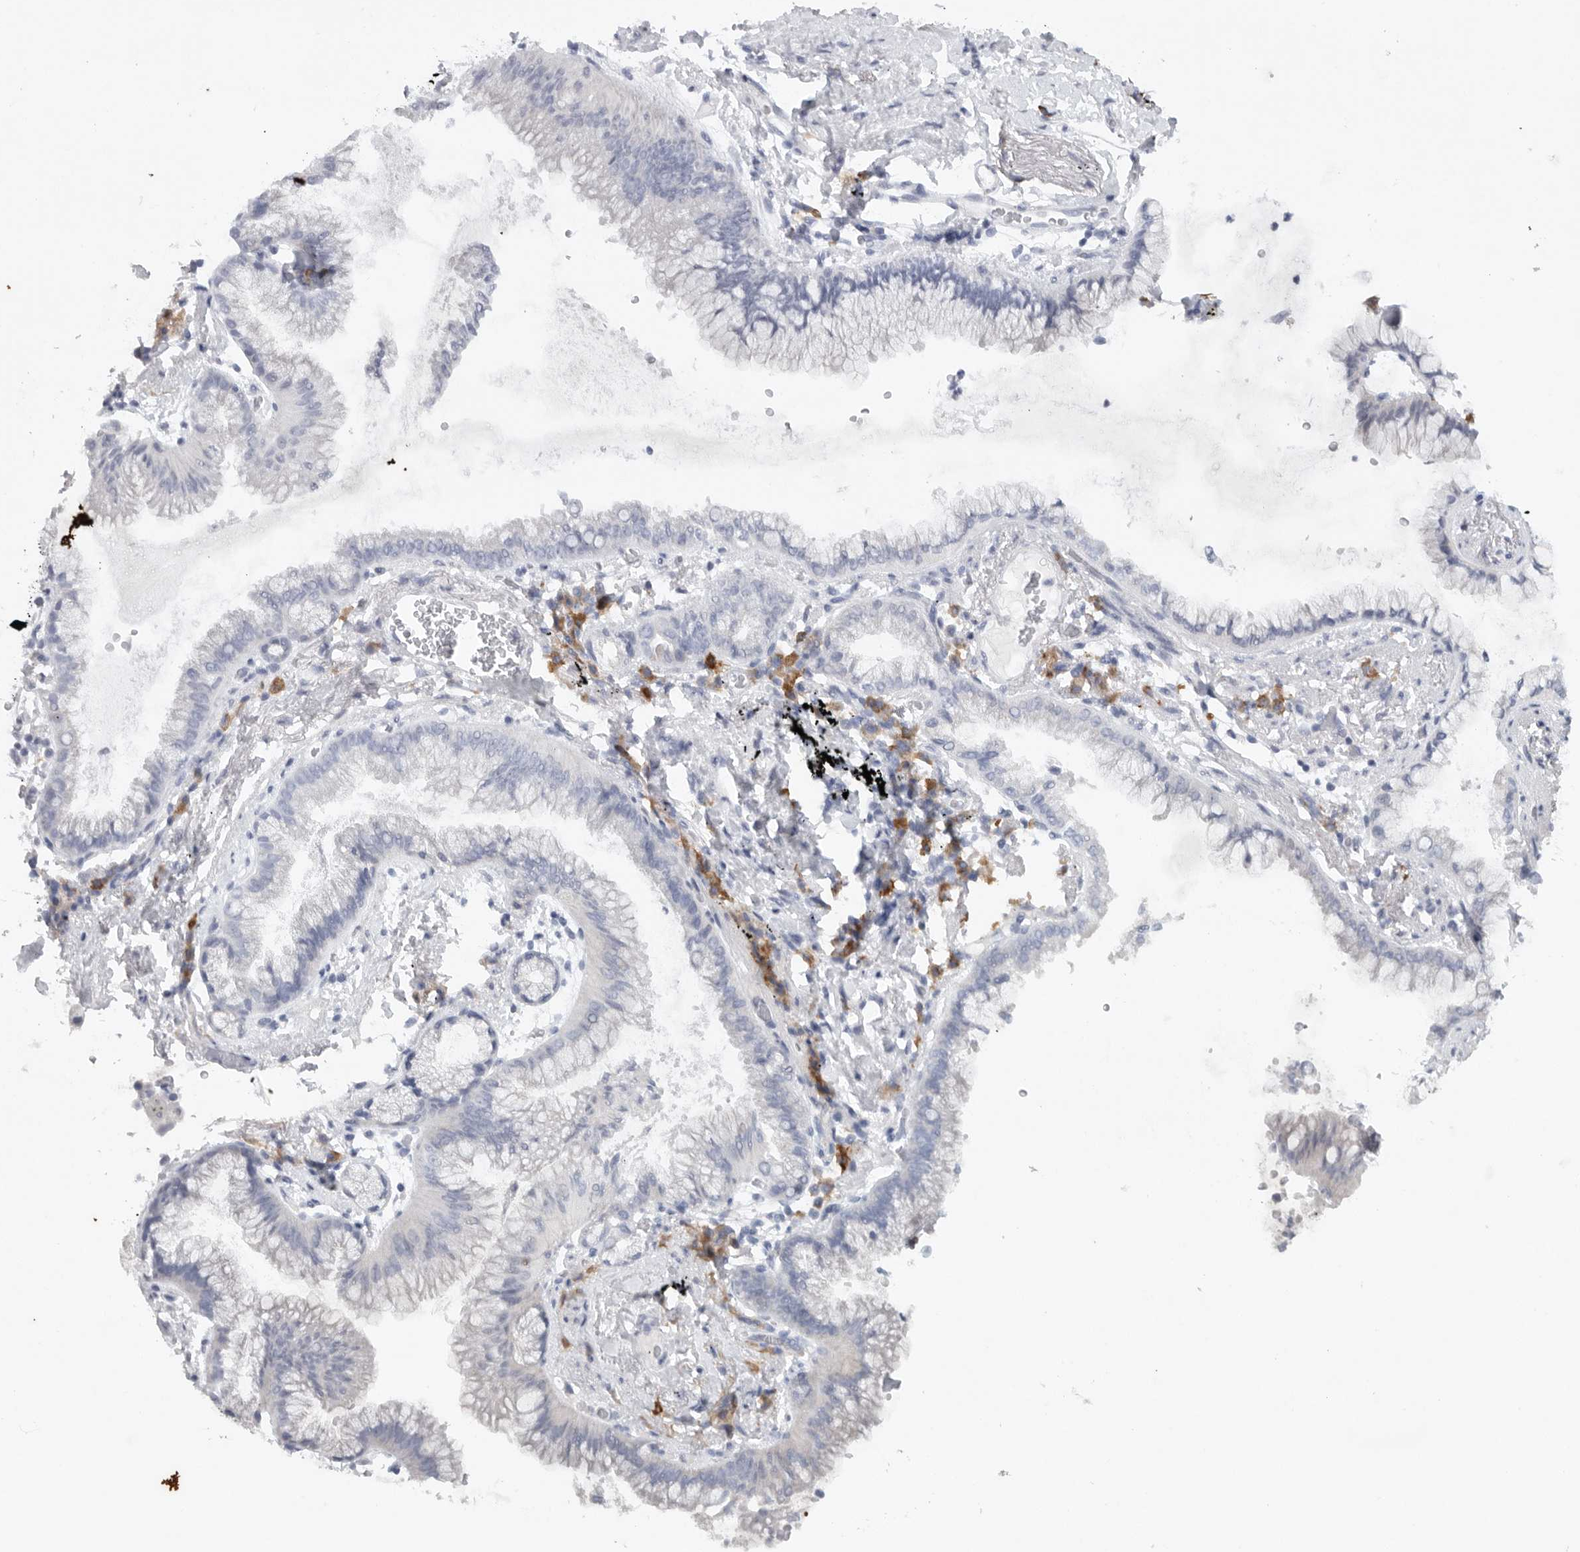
{"staining": {"intensity": "negative", "quantity": "none", "location": "none"}, "tissue": "lung cancer", "cell_type": "Tumor cells", "image_type": "cancer", "snomed": [{"axis": "morphology", "description": "Adenocarcinoma, NOS"}, {"axis": "topography", "description": "Lung"}], "caption": "This is an immunohistochemistry (IHC) histopathology image of human lung cancer. There is no staining in tumor cells.", "gene": "TMEM69", "patient": {"sex": "female", "age": 70}}